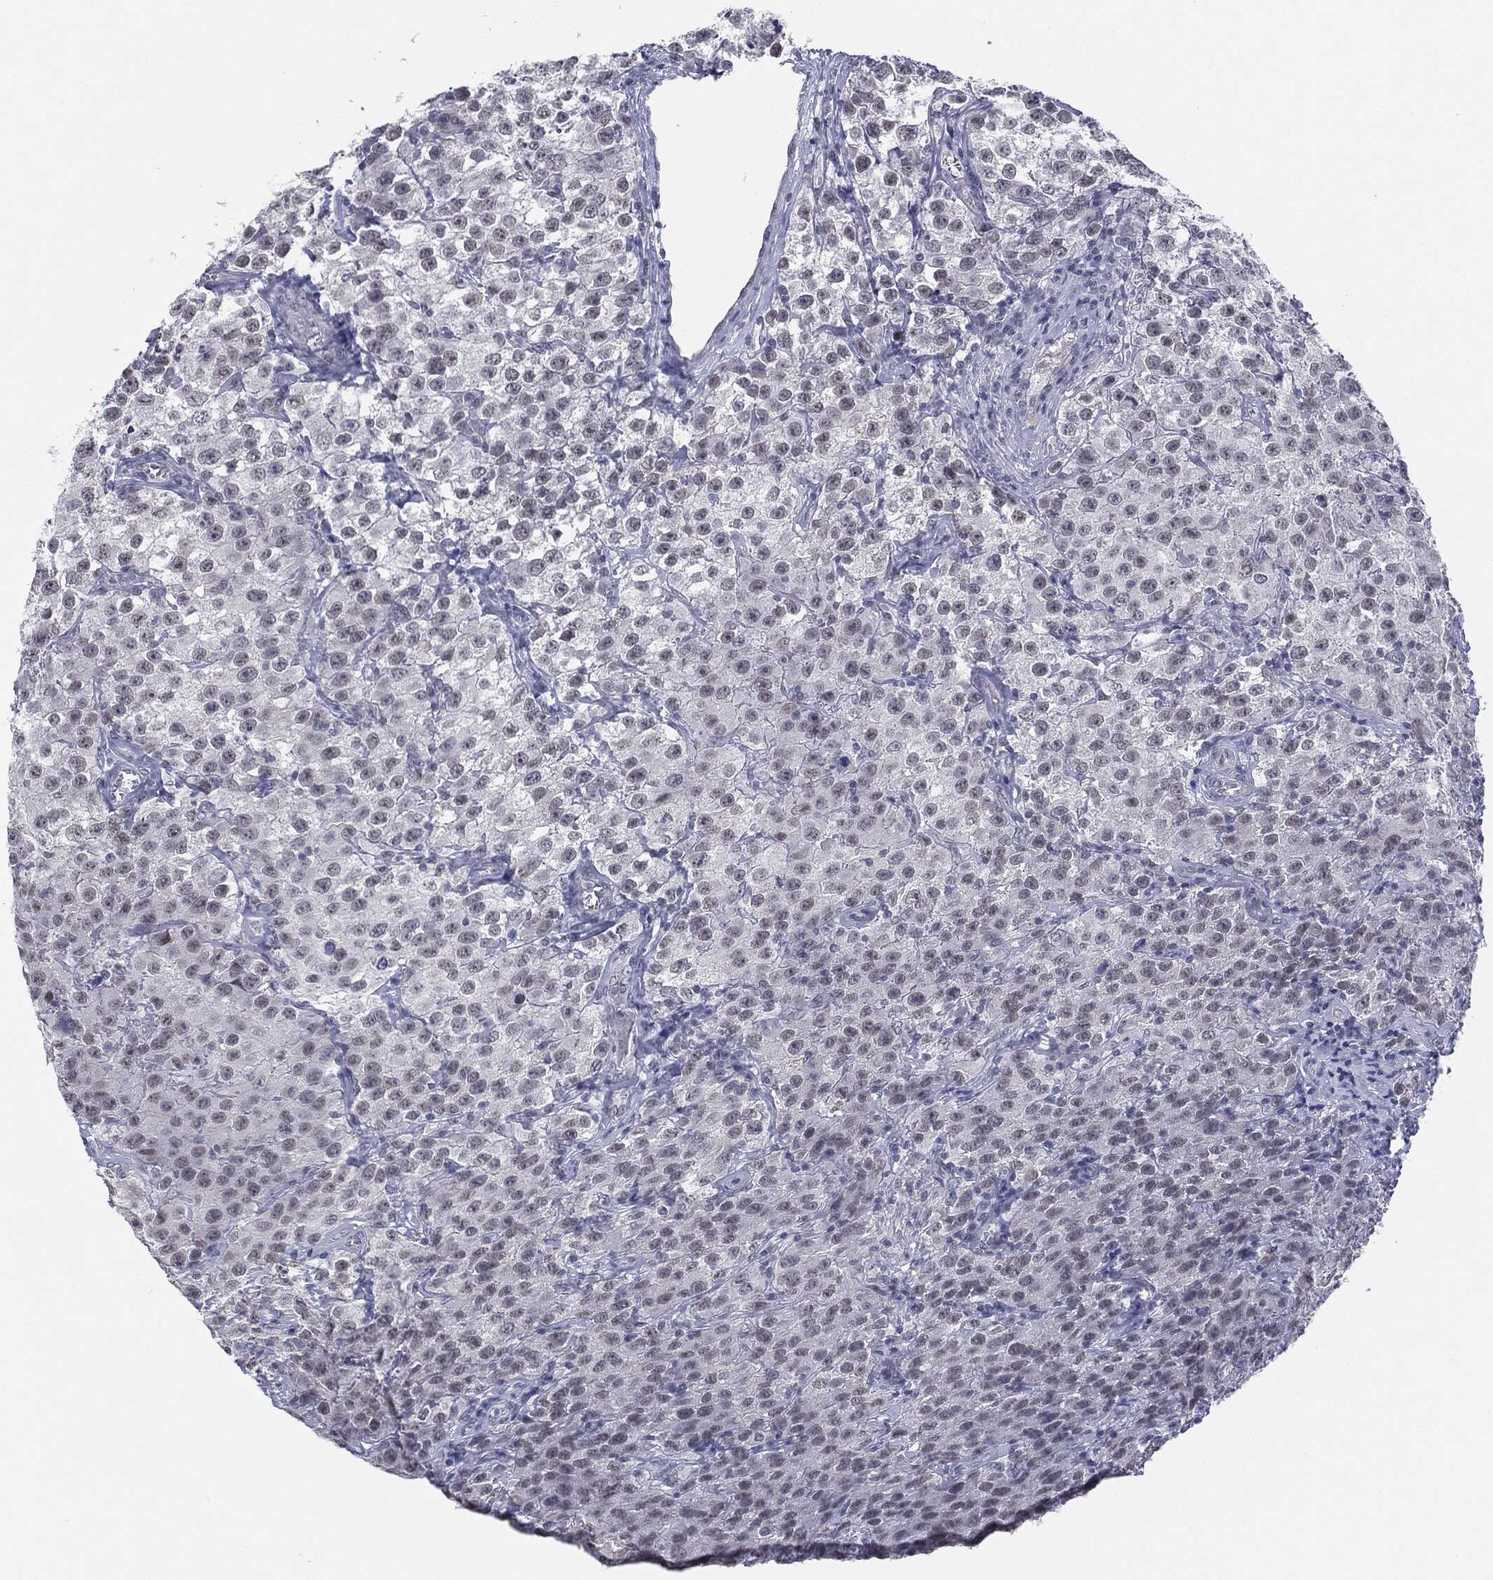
{"staining": {"intensity": "negative", "quantity": "none", "location": "none"}, "tissue": "testis cancer", "cell_type": "Tumor cells", "image_type": "cancer", "snomed": [{"axis": "morphology", "description": "Seminoma, NOS"}, {"axis": "topography", "description": "Testis"}], "caption": "Immunohistochemistry (IHC) photomicrograph of testis seminoma stained for a protein (brown), which displays no staining in tumor cells.", "gene": "SLC5A5", "patient": {"sex": "male", "age": 52}}